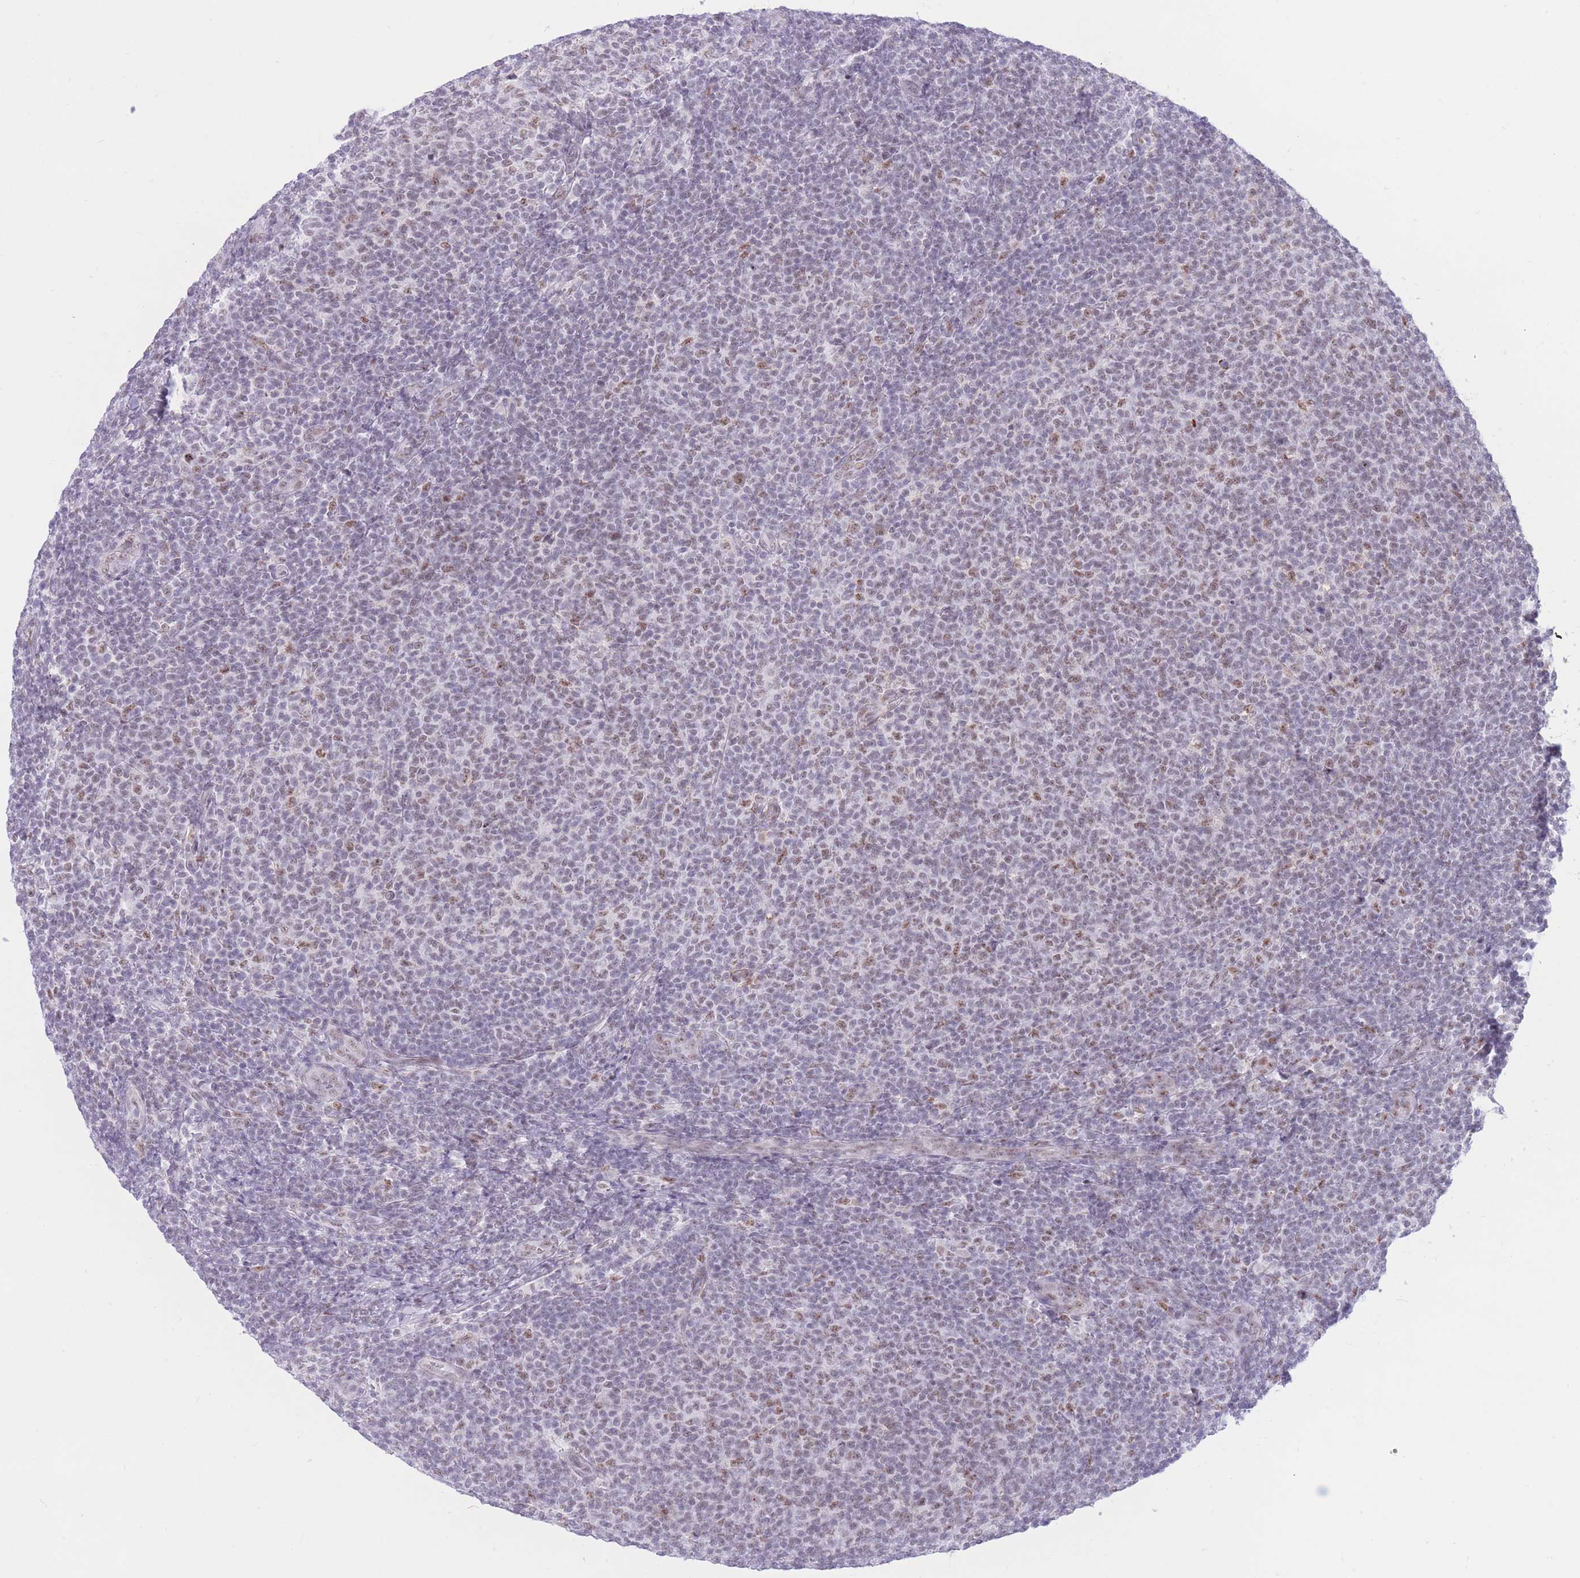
{"staining": {"intensity": "weak", "quantity": "25%-75%", "location": "nuclear"}, "tissue": "lymphoma", "cell_type": "Tumor cells", "image_type": "cancer", "snomed": [{"axis": "morphology", "description": "Malignant lymphoma, non-Hodgkin's type, Low grade"}, {"axis": "topography", "description": "Lymph node"}], "caption": "The micrograph shows staining of lymphoma, revealing weak nuclear protein positivity (brown color) within tumor cells.", "gene": "CYP2B6", "patient": {"sex": "male", "age": 66}}